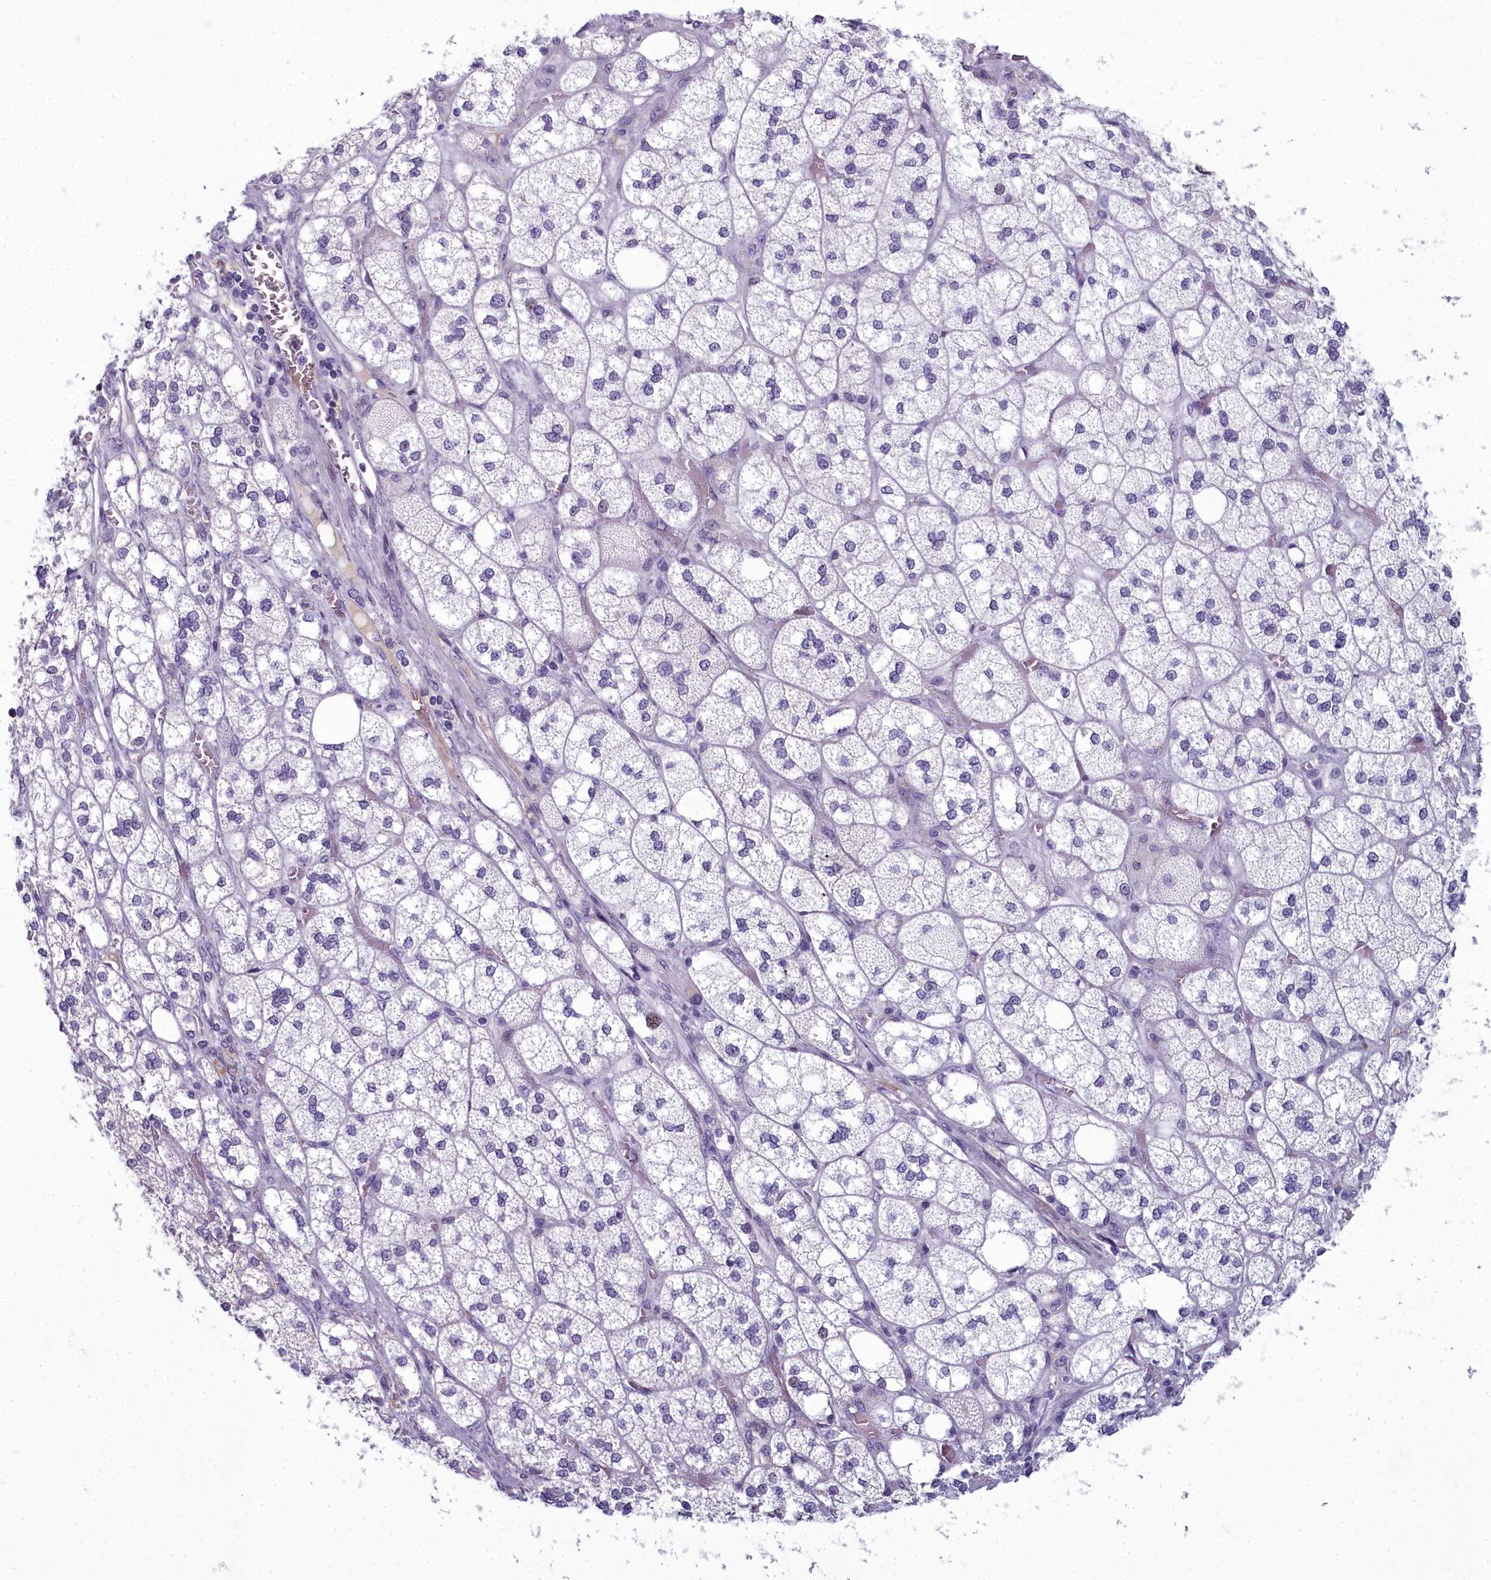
{"staining": {"intensity": "negative", "quantity": "none", "location": "none"}, "tissue": "adrenal gland", "cell_type": "Glandular cells", "image_type": "normal", "snomed": [{"axis": "morphology", "description": "Normal tissue, NOS"}, {"axis": "topography", "description": "Adrenal gland"}], "caption": "Immunohistochemistry (IHC) micrograph of benign adrenal gland: adrenal gland stained with DAB (3,3'-diaminobenzidine) reveals no significant protein expression in glandular cells.", "gene": "INSYN2A", "patient": {"sex": "male", "age": 61}}